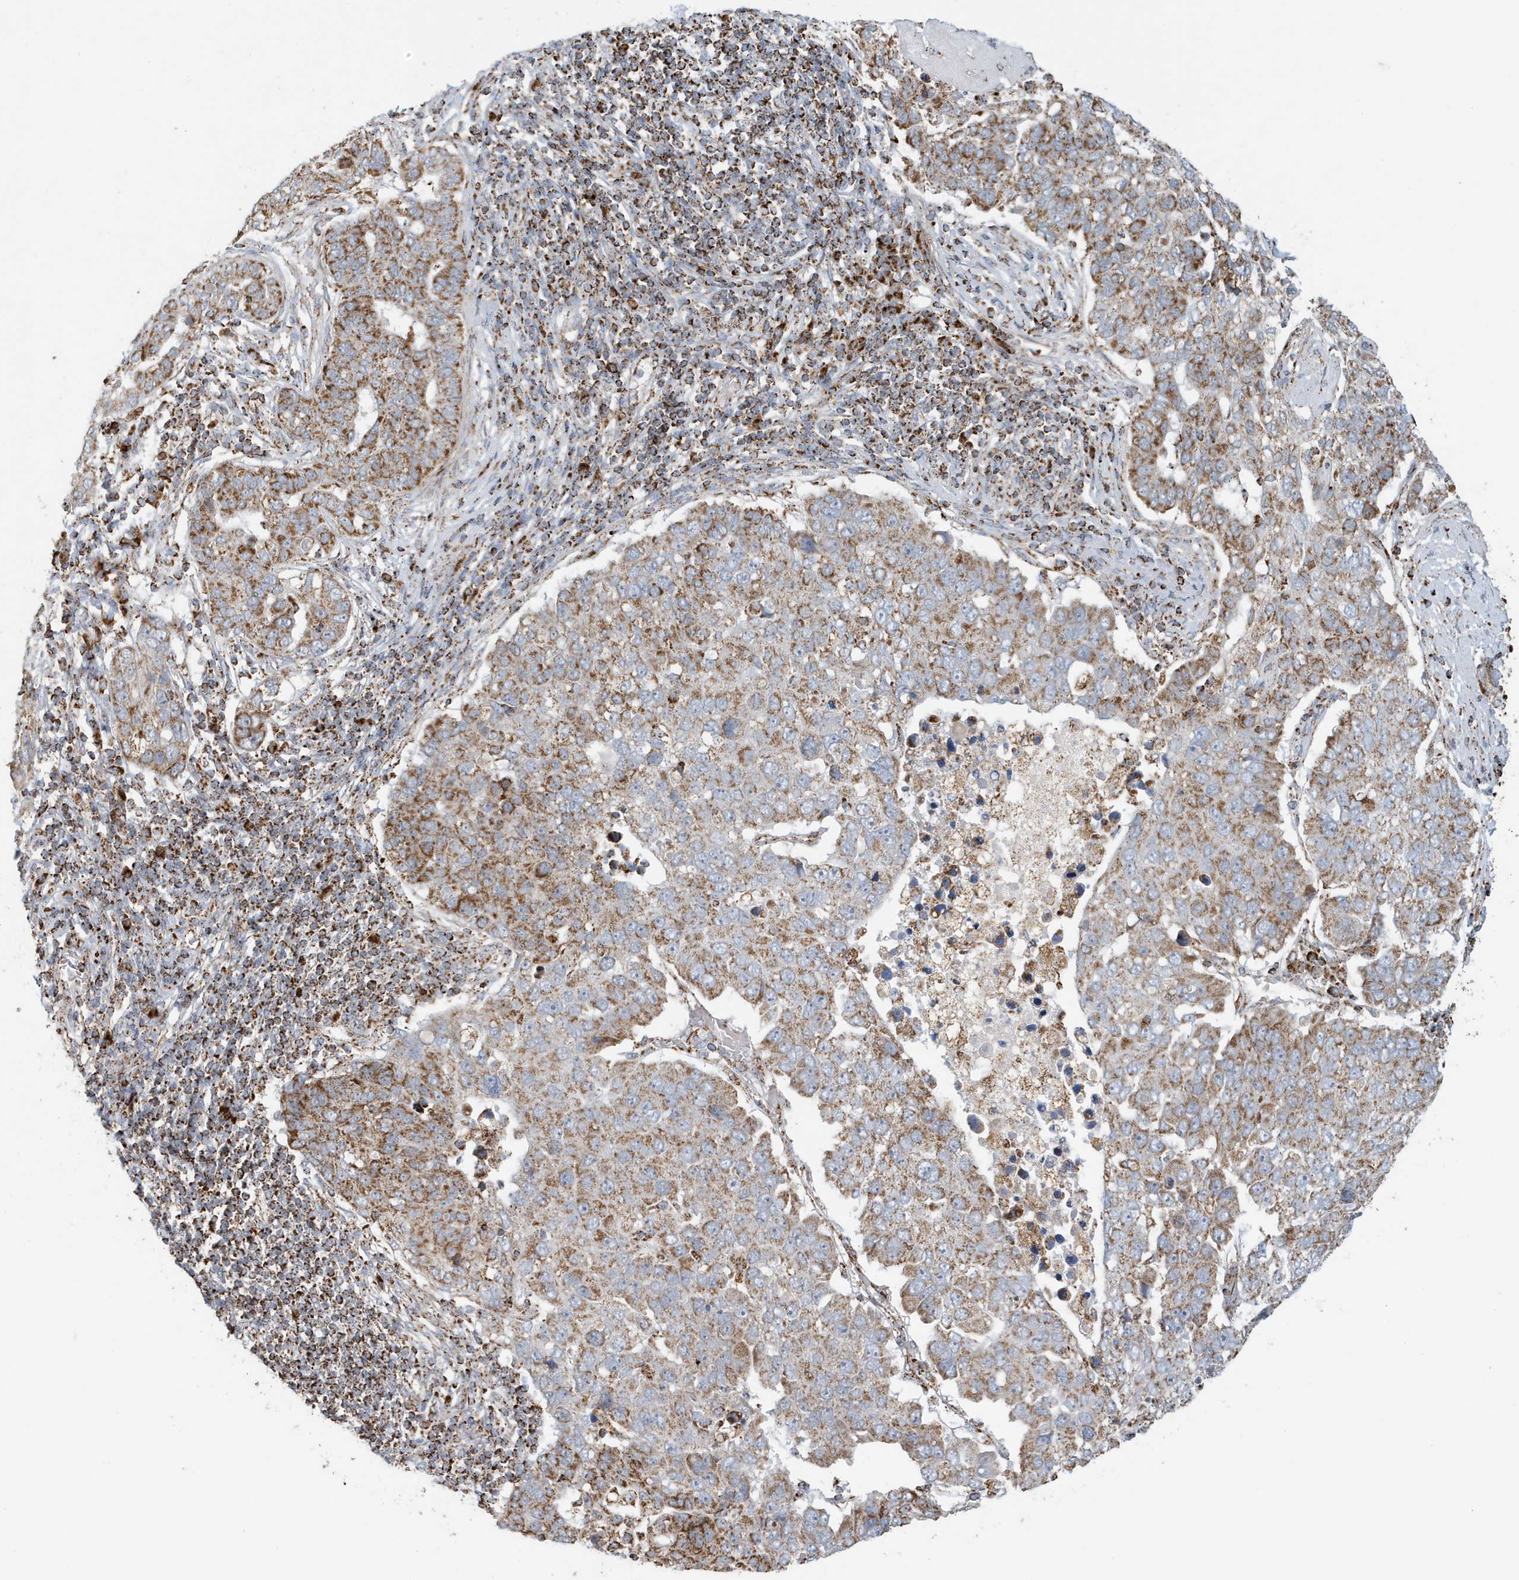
{"staining": {"intensity": "moderate", "quantity": ">75%", "location": "cytoplasmic/membranous"}, "tissue": "pancreatic cancer", "cell_type": "Tumor cells", "image_type": "cancer", "snomed": [{"axis": "morphology", "description": "Adenocarcinoma, NOS"}, {"axis": "topography", "description": "Pancreas"}], "caption": "Pancreatic cancer (adenocarcinoma) tissue shows moderate cytoplasmic/membranous expression in approximately >75% of tumor cells The staining was performed using DAB (3,3'-diaminobenzidine) to visualize the protein expression in brown, while the nuclei were stained in blue with hematoxylin (Magnification: 20x).", "gene": "MAN1A1", "patient": {"sex": "female", "age": 61}}